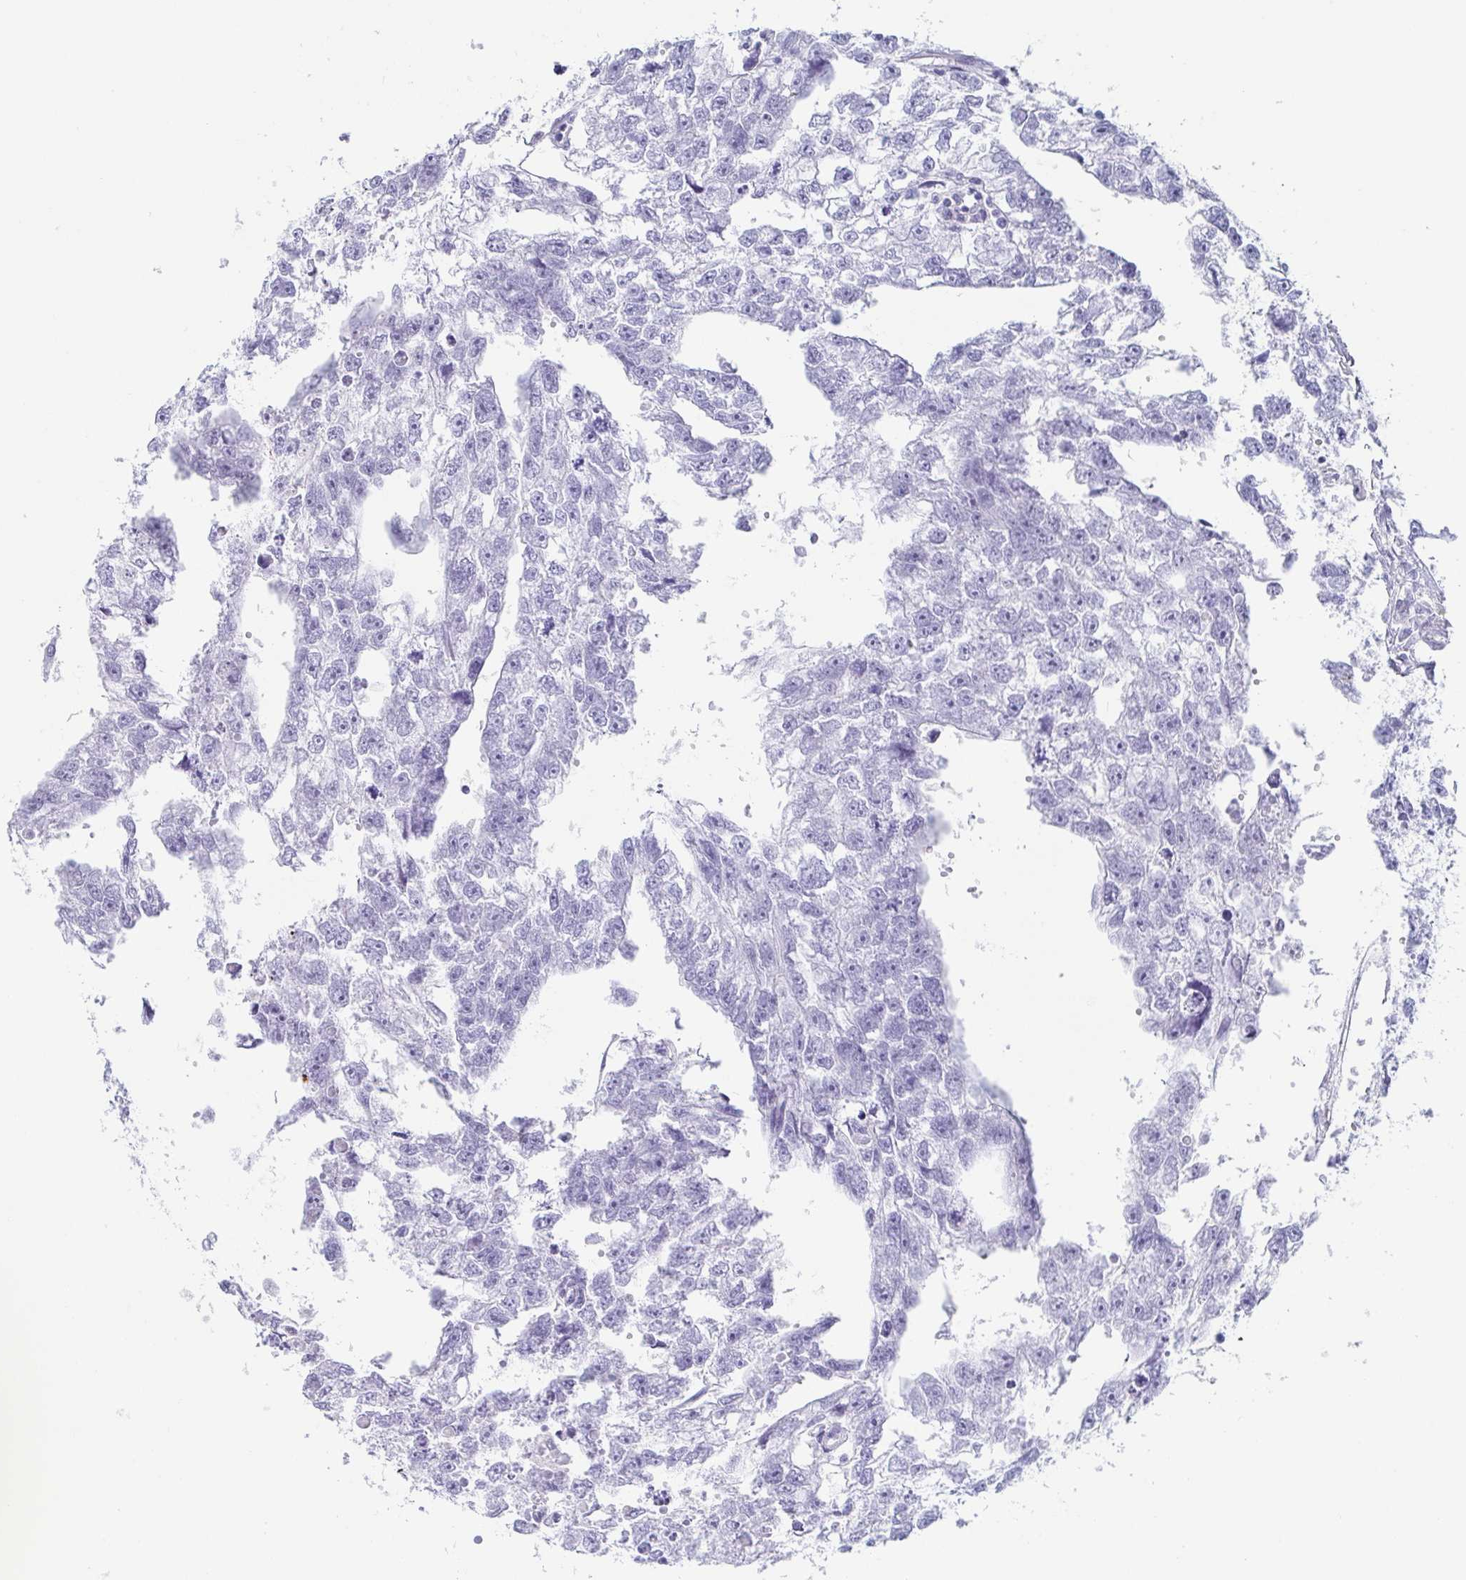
{"staining": {"intensity": "negative", "quantity": "none", "location": "none"}, "tissue": "testis cancer", "cell_type": "Tumor cells", "image_type": "cancer", "snomed": [{"axis": "morphology", "description": "Carcinoma, Embryonal, NOS"}, {"axis": "morphology", "description": "Teratoma, malignant, NOS"}, {"axis": "topography", "description": "Testis"}], "caption": "The immunohistochemistry micrograph has no significant positivity in tumor cells of testis cancer tissue. (Stains: DAB immunohistochemistry with hematoxylin counter stain, Microscopy: brightfield microscopy at high magnification).", "gene": "PRR4", "patient": {"sex": "male", "age": 44}}